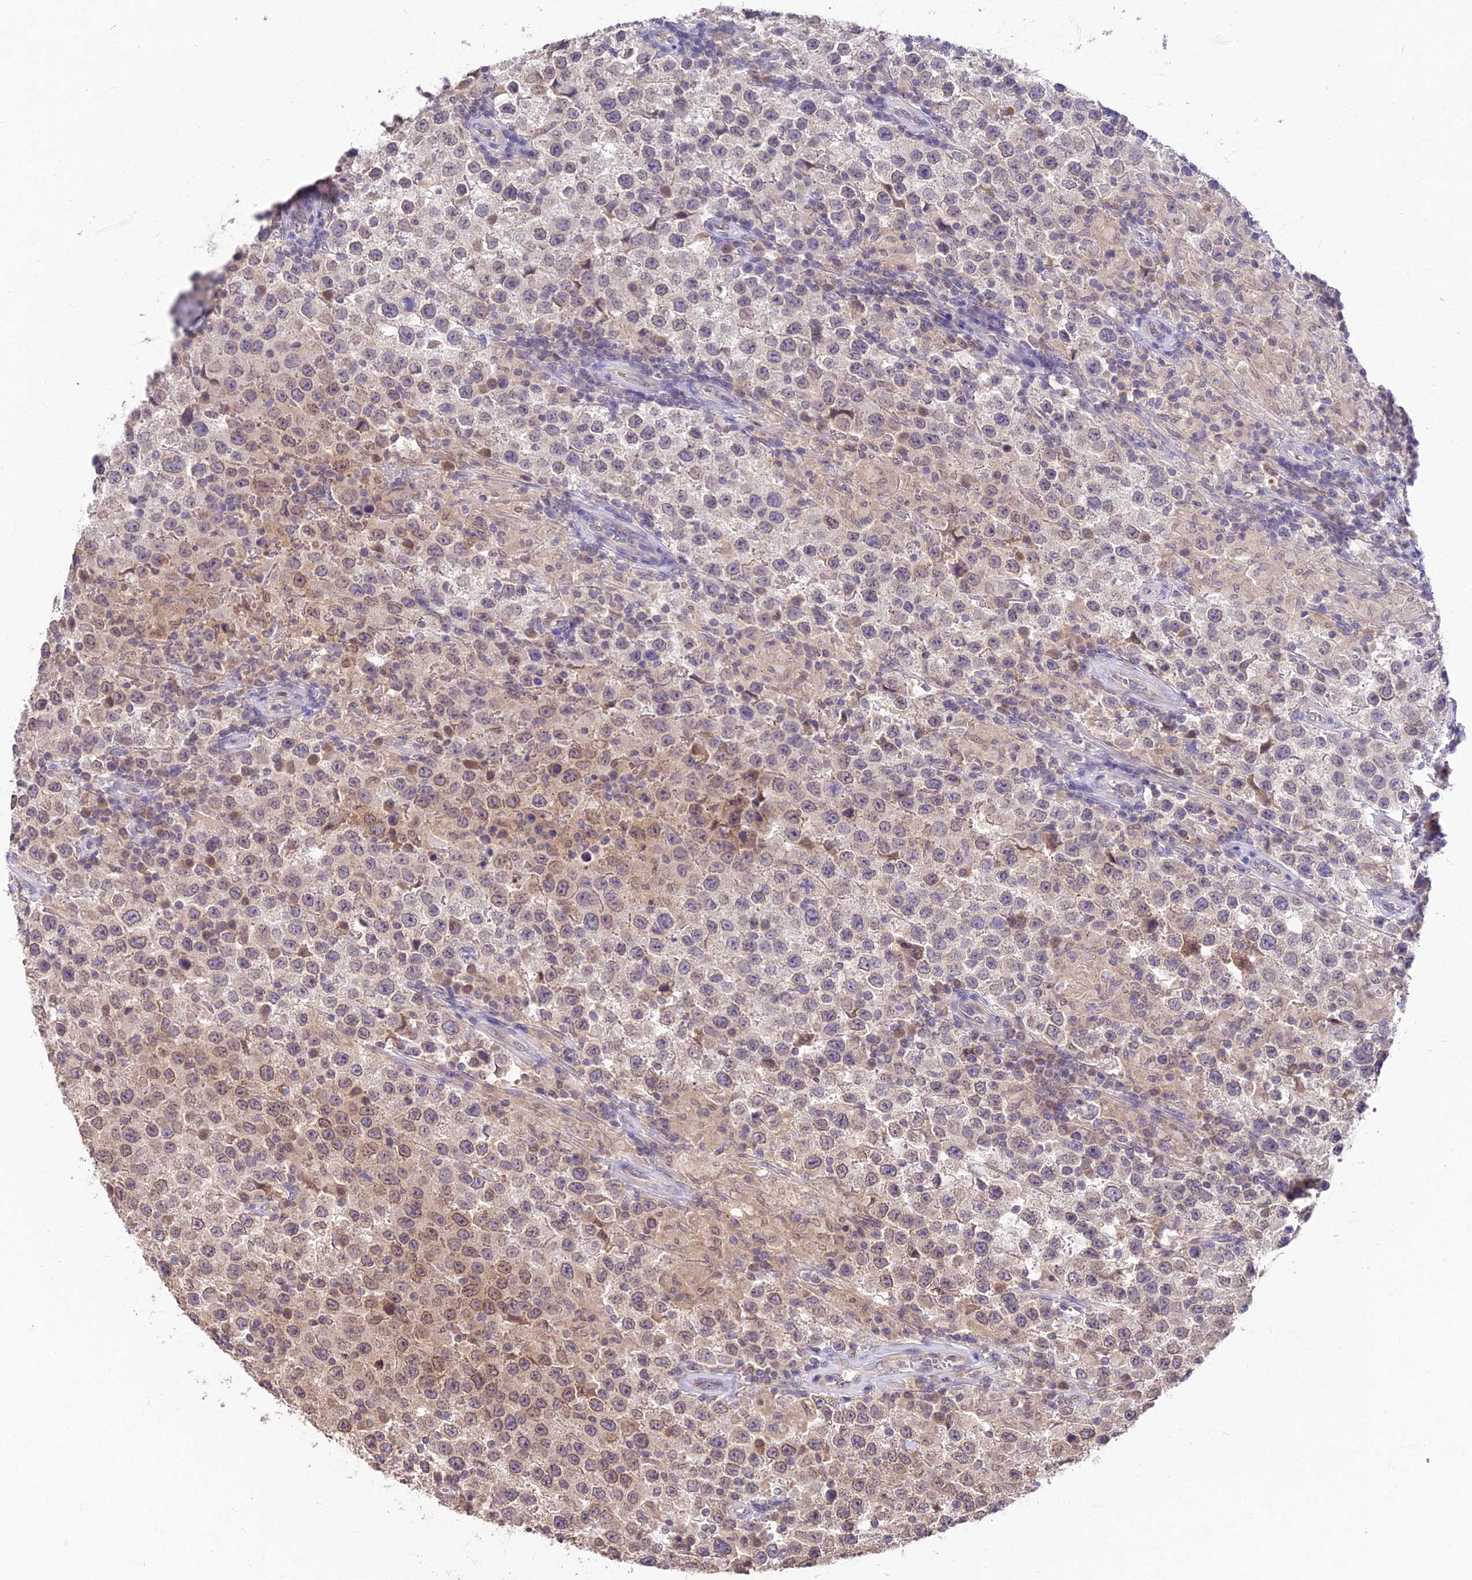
{"staining": {"intensity": "moderate", "quantity": "25%-75%", "location": "cytoplasmic/membranous,nuclear"}, "tissue": "testis cancer", "cell_type": "Tumor cells", "image_type": "cancer", "snomed": [{"axis": "morphology", "description": "Seminoma, NOS"}, {"axis": "morphology", "description": "Carcinoma, Embryonal, NOS"}, {"axis": "topography", "description": "Testis"}], "caption": "Protein expression analysis of human seminoma (testis) reveals moderate cytoplasmic/membranous and nuclear staining in about 25%-75% of tumor cells.", "gene": "PGK1", "patient": {"sex": "male", "age": 41}}